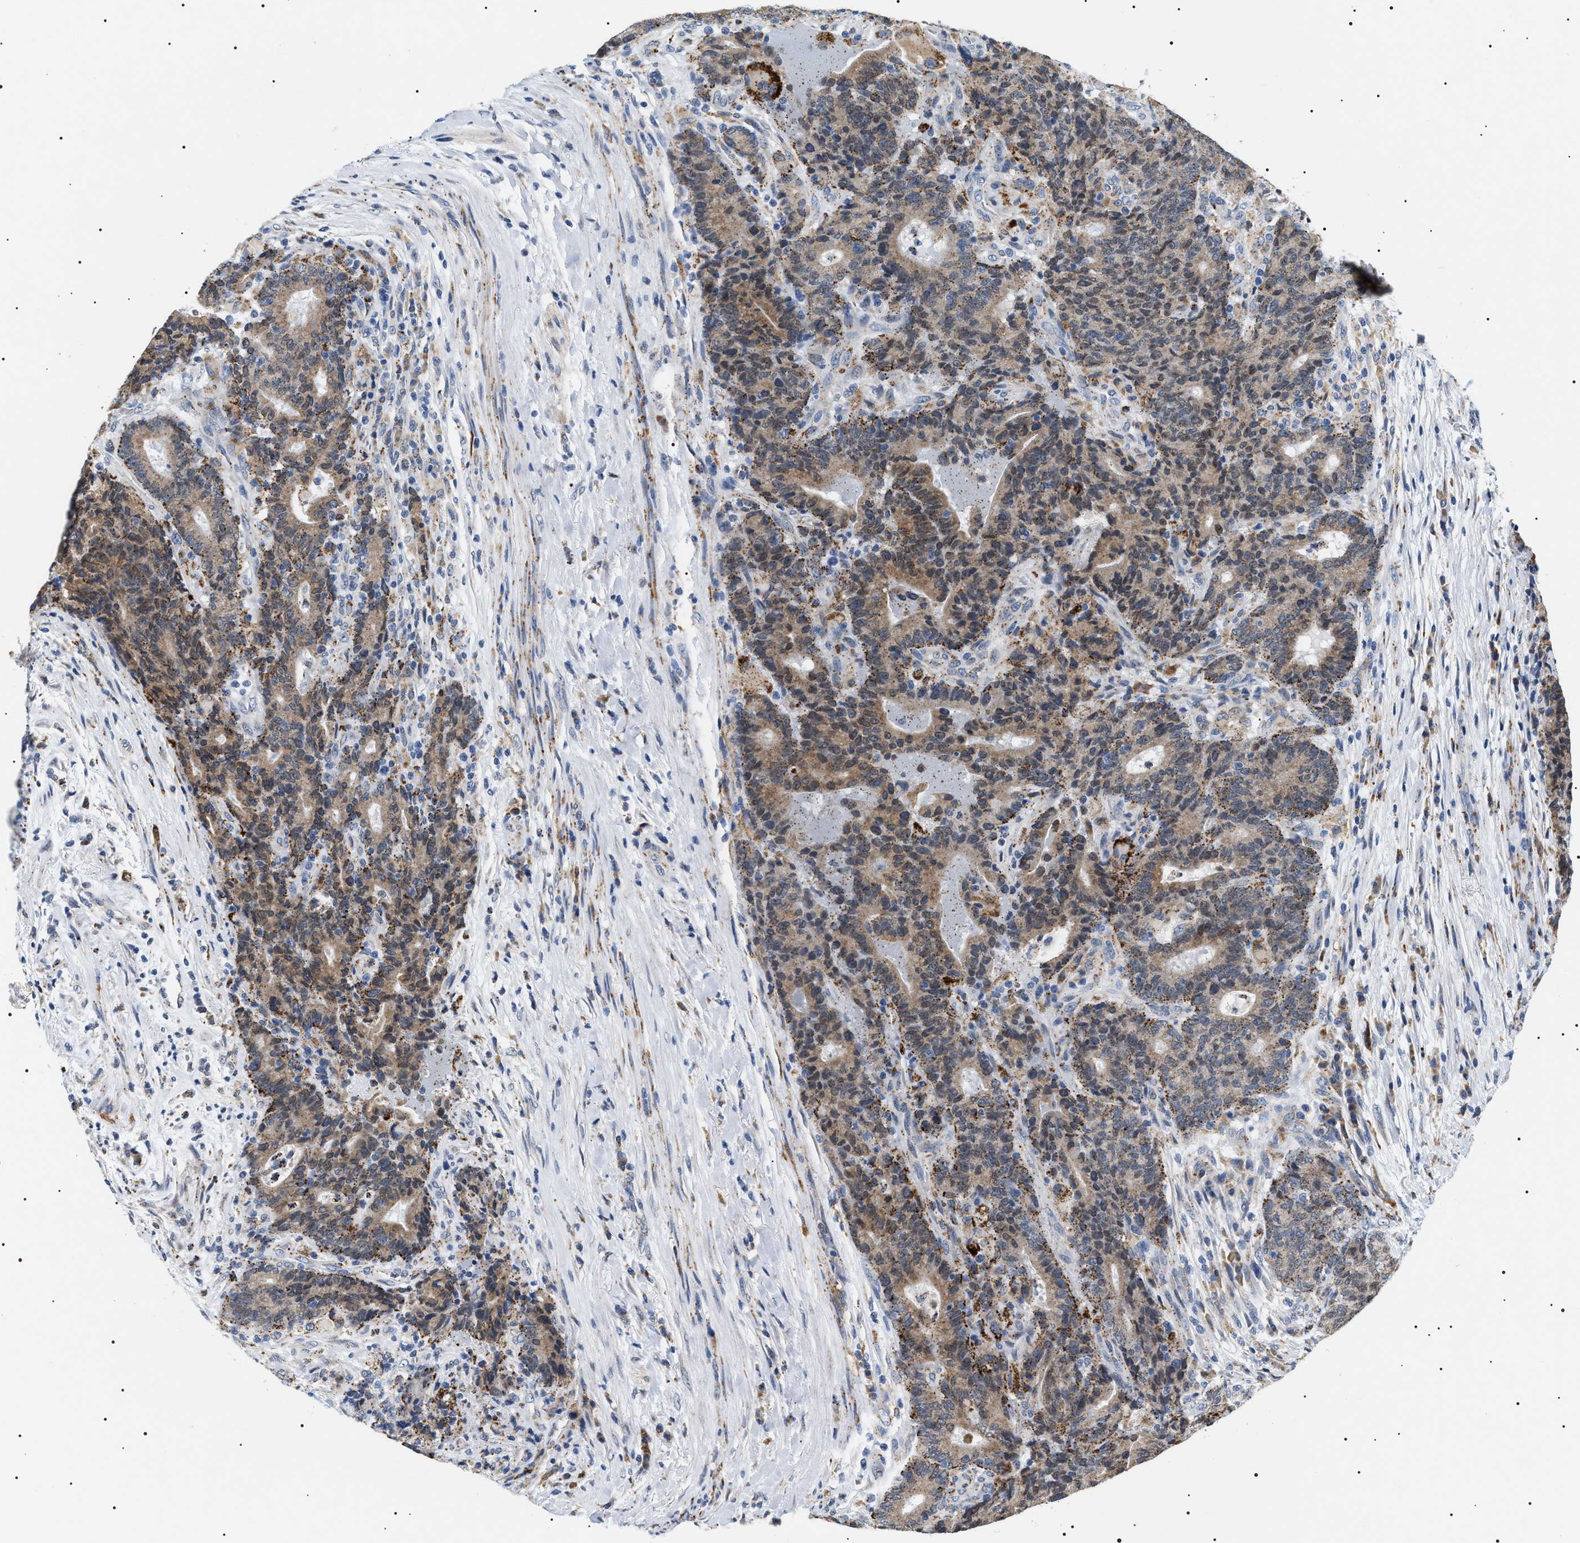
{"staining": {"intensity": "strong", "quantity": "25%-75%", "location": "cytoplasmic/membranous"}, "tissue": "colorectal cancer", "cell_type": "Tumor cells", "image_type": "cancer", "snomed": [{"axis": "morphology", "description": "Normal tissue, NOS"}, {"axis": "morphology", "description": "Adenocarcinoma, NOS"}, {"axis": "topography", "description": "Colon"}], "caption": "Immunohistochemistry (IHC) histopathology image of colorectal adenocarcinoma stained for a protein (brown), which shows high levels of strong cytoplasmic/membranous staining in approximately 25%-75% of tumor cells.", "gene": "HSD17B11", "patient": {"sex": "female", "age": 75}}